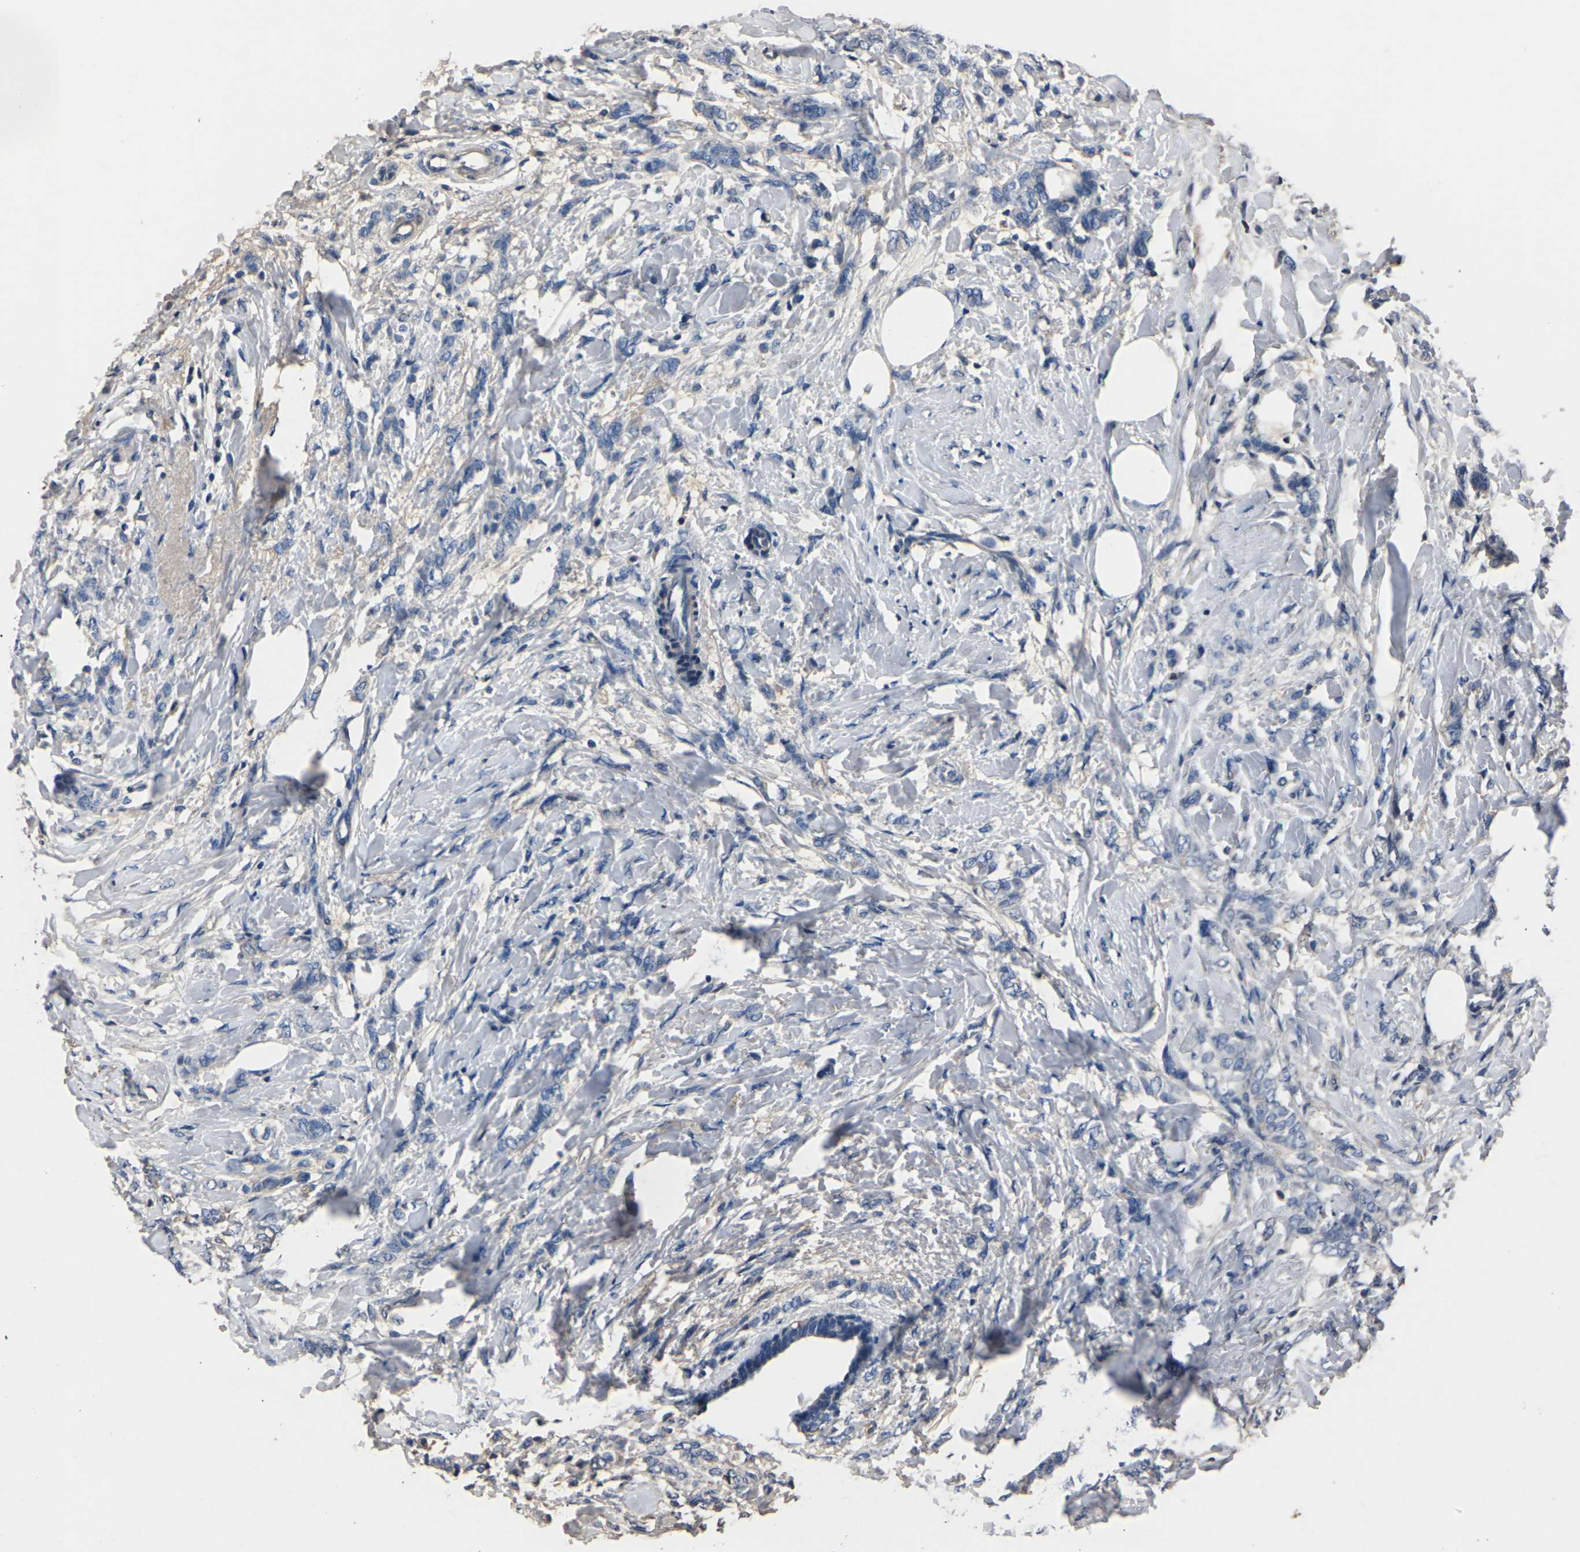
{"staining": {"intensity": "negative", "quantity": "none", "location": "none"}, "tissue": "breast cancer", "cell_type": "Tumor cells", "image_type": "cancer", "snomed": [{"axis": "morphology", "description": "Lobular carcinoma, in situ"}, {"axis": "morphology", "description": "Lobular carcinoma"}, {"axis": "topography", "description": "Breast"}], "caption": "Protein analysis of lobular carcinoma (breast) reveals no significant expression in tumor cells.", "gene": "LEP", "patient": {"sex": "female", "age": 41}}